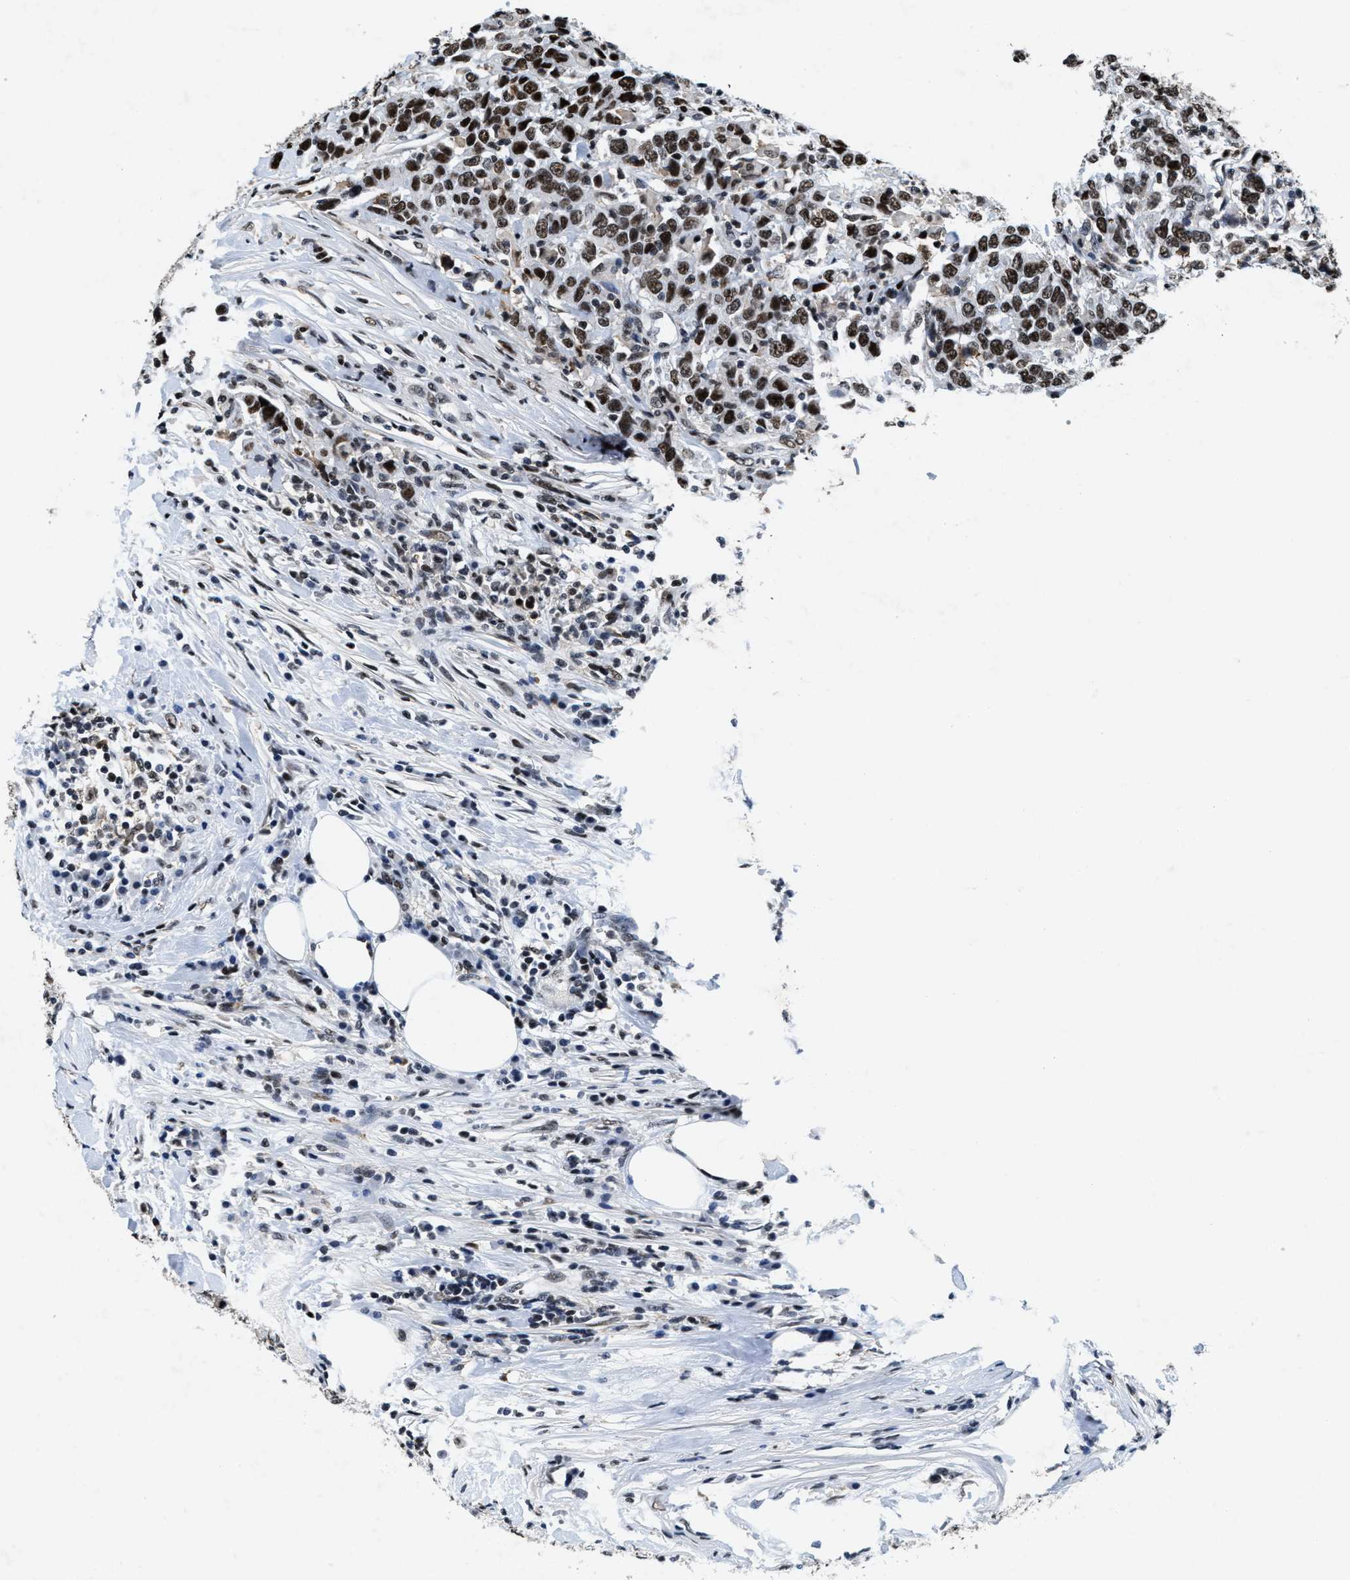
{"staining": {"intensity": "moderate", "quantity": ">75%", "location": "nuclear"}, "tissue": "urothelial cancer", "cell_type": "Tumor cells", "image_type": "cancer", "snomed": [{"axis": "morphology", "description": "Urothelial carcinoma, High grade"}, {"axis": "topography", "description": "Urinary bladder"}], "caption": "The image shows staining of high-grade urothelial carcinoma, revealing moderate nuclear protein staining (brown color) within tumor cells.", "gene": "SUPT16H", "patient": {"sex": "male", "age": 61}}